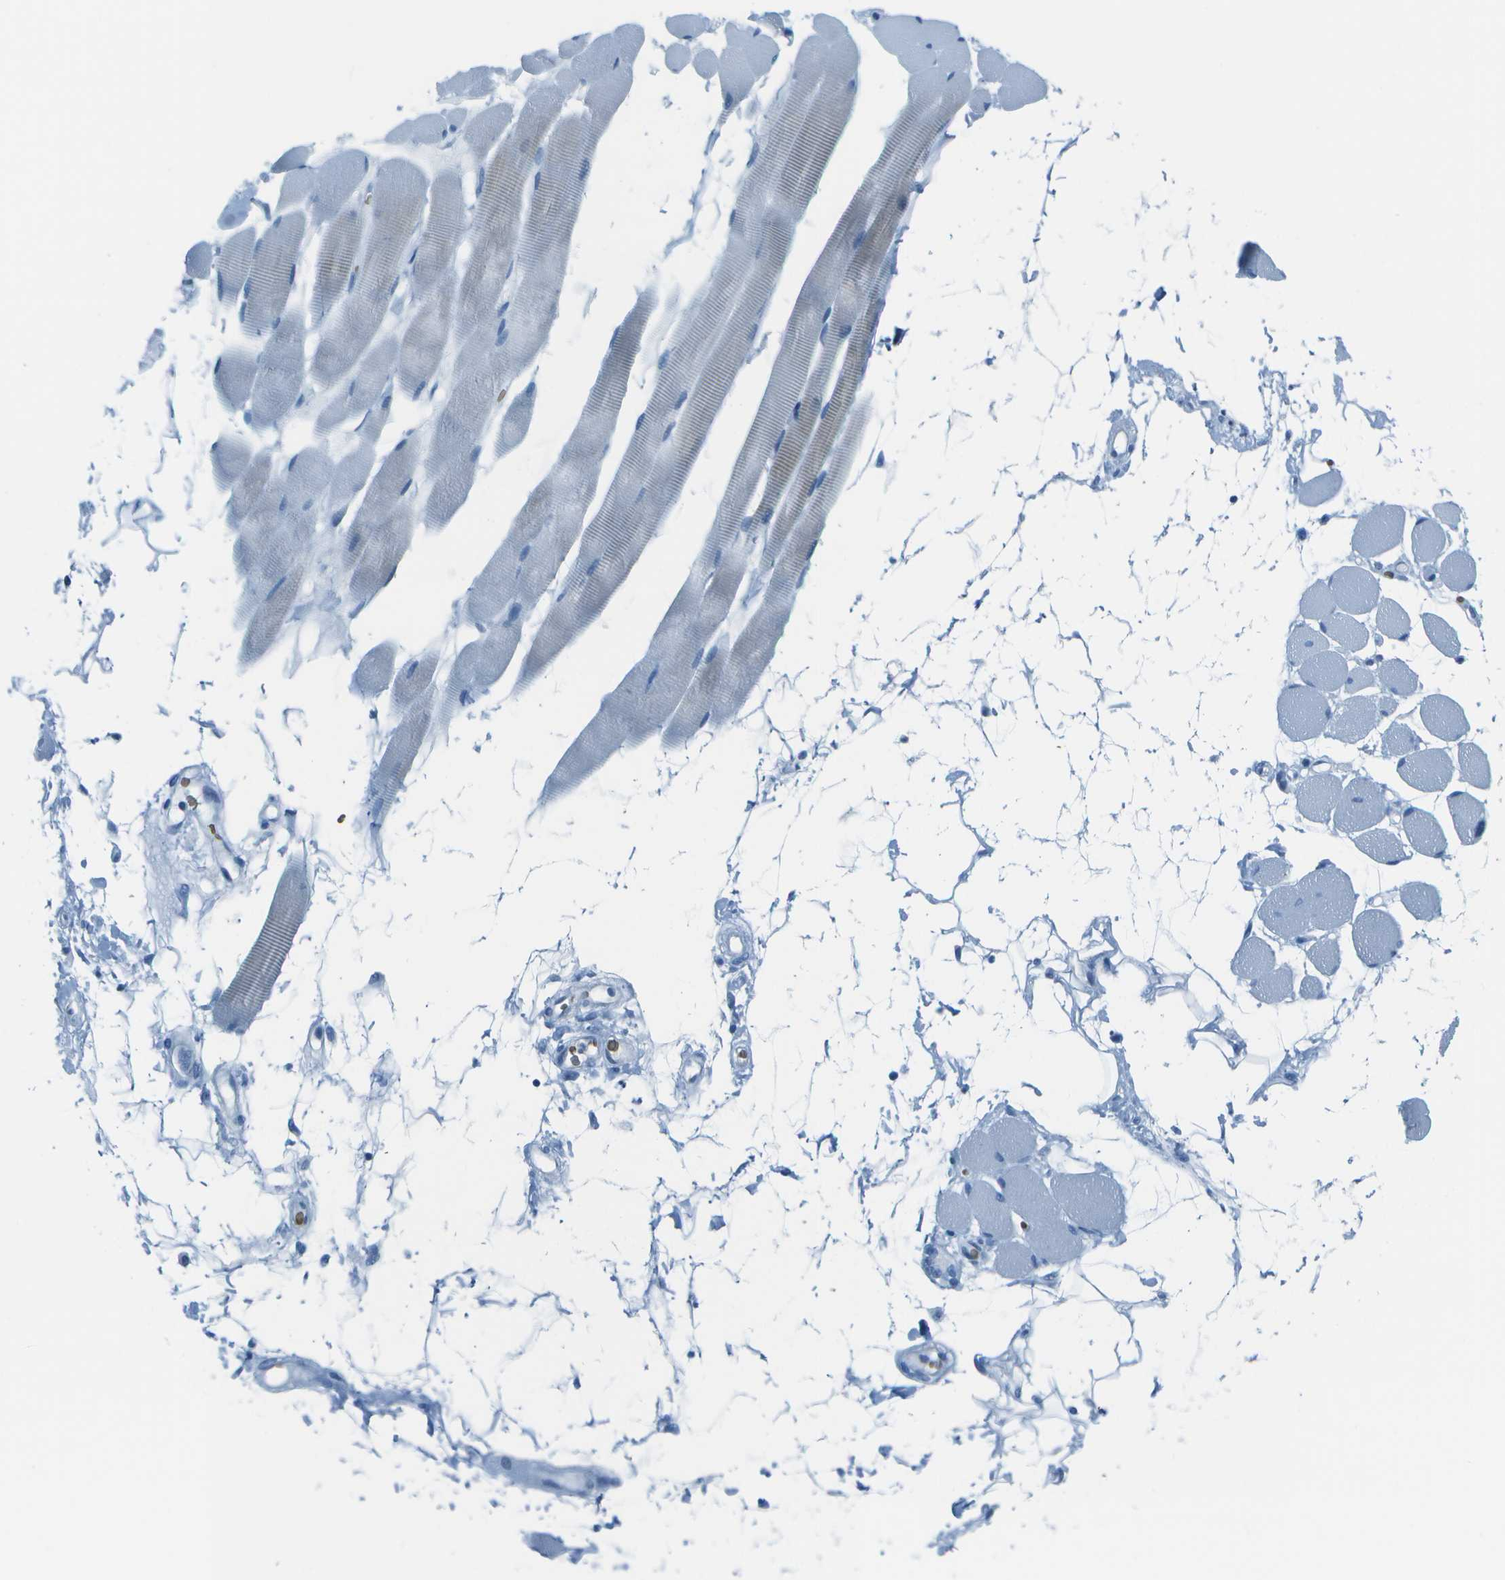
{"staining": {"intensity": "negative", "quantity": "none", "location": "none"}, "tissue": "skeletal muscle", "cell_type": "Myocytes", "image_type": "normal", "snomed": [{"axis": "morphology", "description": "Normal tissue, NOS"}, {"axis": "topography", "description": "Skeletal muscle"}, {"axis": "topography", "description": "Peripheral nerve tissue"}], "caption": "Immunohistochemistry (IHC) photomicrograph of unremarkable skeletal muscle: human skeletal muscle stained with DAB (3,3'-diaminobenzidine) reveals no significant protein staining in myocytes.", "gene": "ASL", "patient": {"sex": "female", "age": 84}}